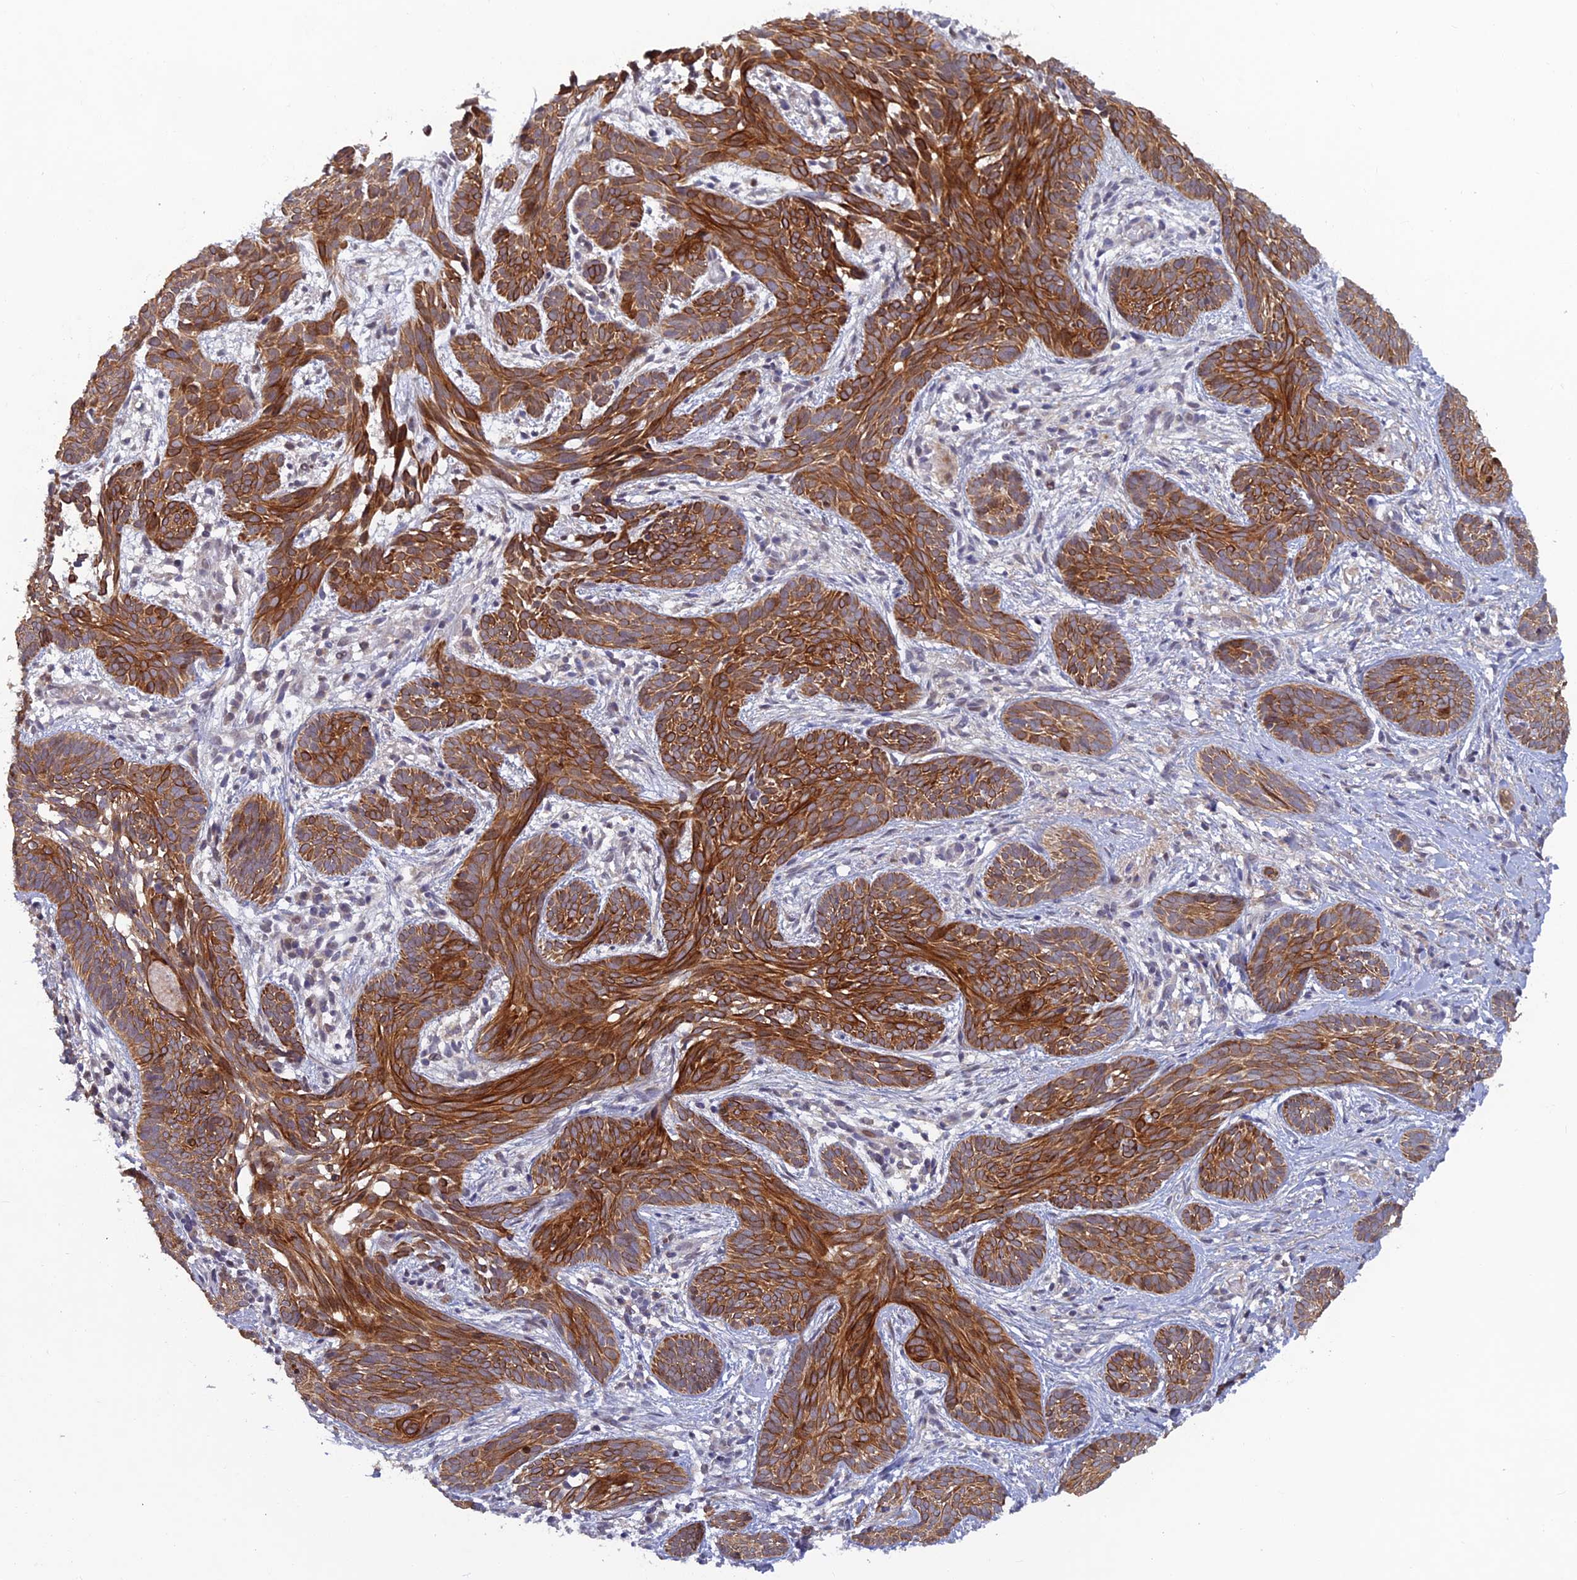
{"staining": {"intensity": "strong", "quantity": ">75%", "location": "cytoplasmic/membranous"}, "tissue": "skin cancer", "cell_type": "Tumor cells", "image_type": "cancer", "snomed": [{"axis": "morphology", "description": "Basal cell carcinoma"}, {"axis": "topography", "description": "Skin"}], "caption": "Immunohistochemistry of human skin basal cell carcinoma reveals high levels of strong cytoplasmic/membranous positivity in about >75% of tumor cells.", "gene": "FASTKD5", "patient": {"sex": "female", "age": 81}}